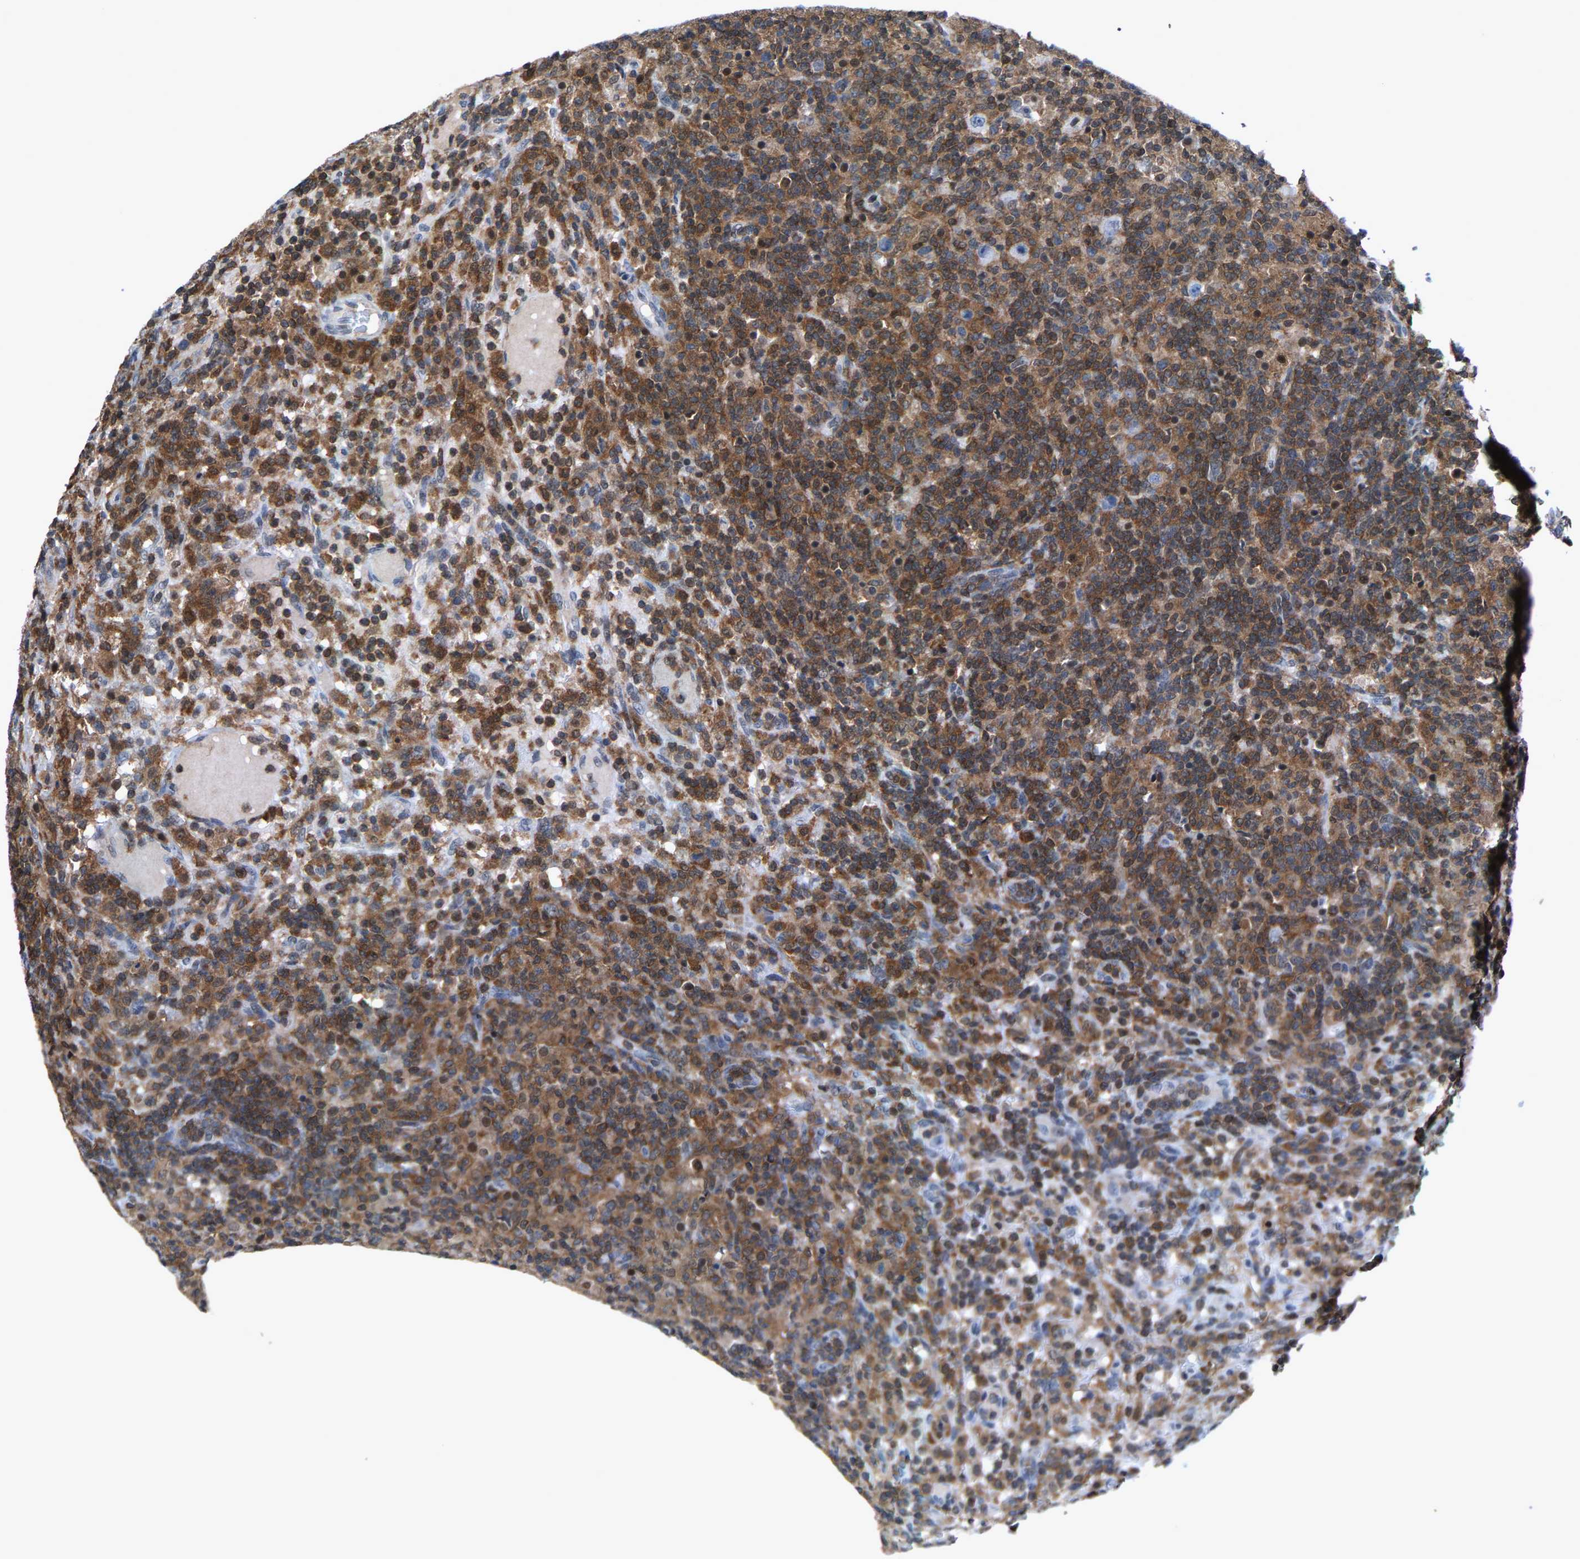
{"staining": {"intensity": "negative", "quantity": "none", "location": "none"}, "tissue": "lymphoma", "cell_type": "Tumor cells", "image_type": "cancer", "snomed": [{"axis": "morphology", "description": "Hodgkin's disease, NOS"}, {"axis": "topography", "description": "Lymph node"}], "caption": "IHC of human Hodgkin's disease reveals no staining in tumor cells.", "gene": "FGD3", "patient": {"sex": "male", "age": 70}}